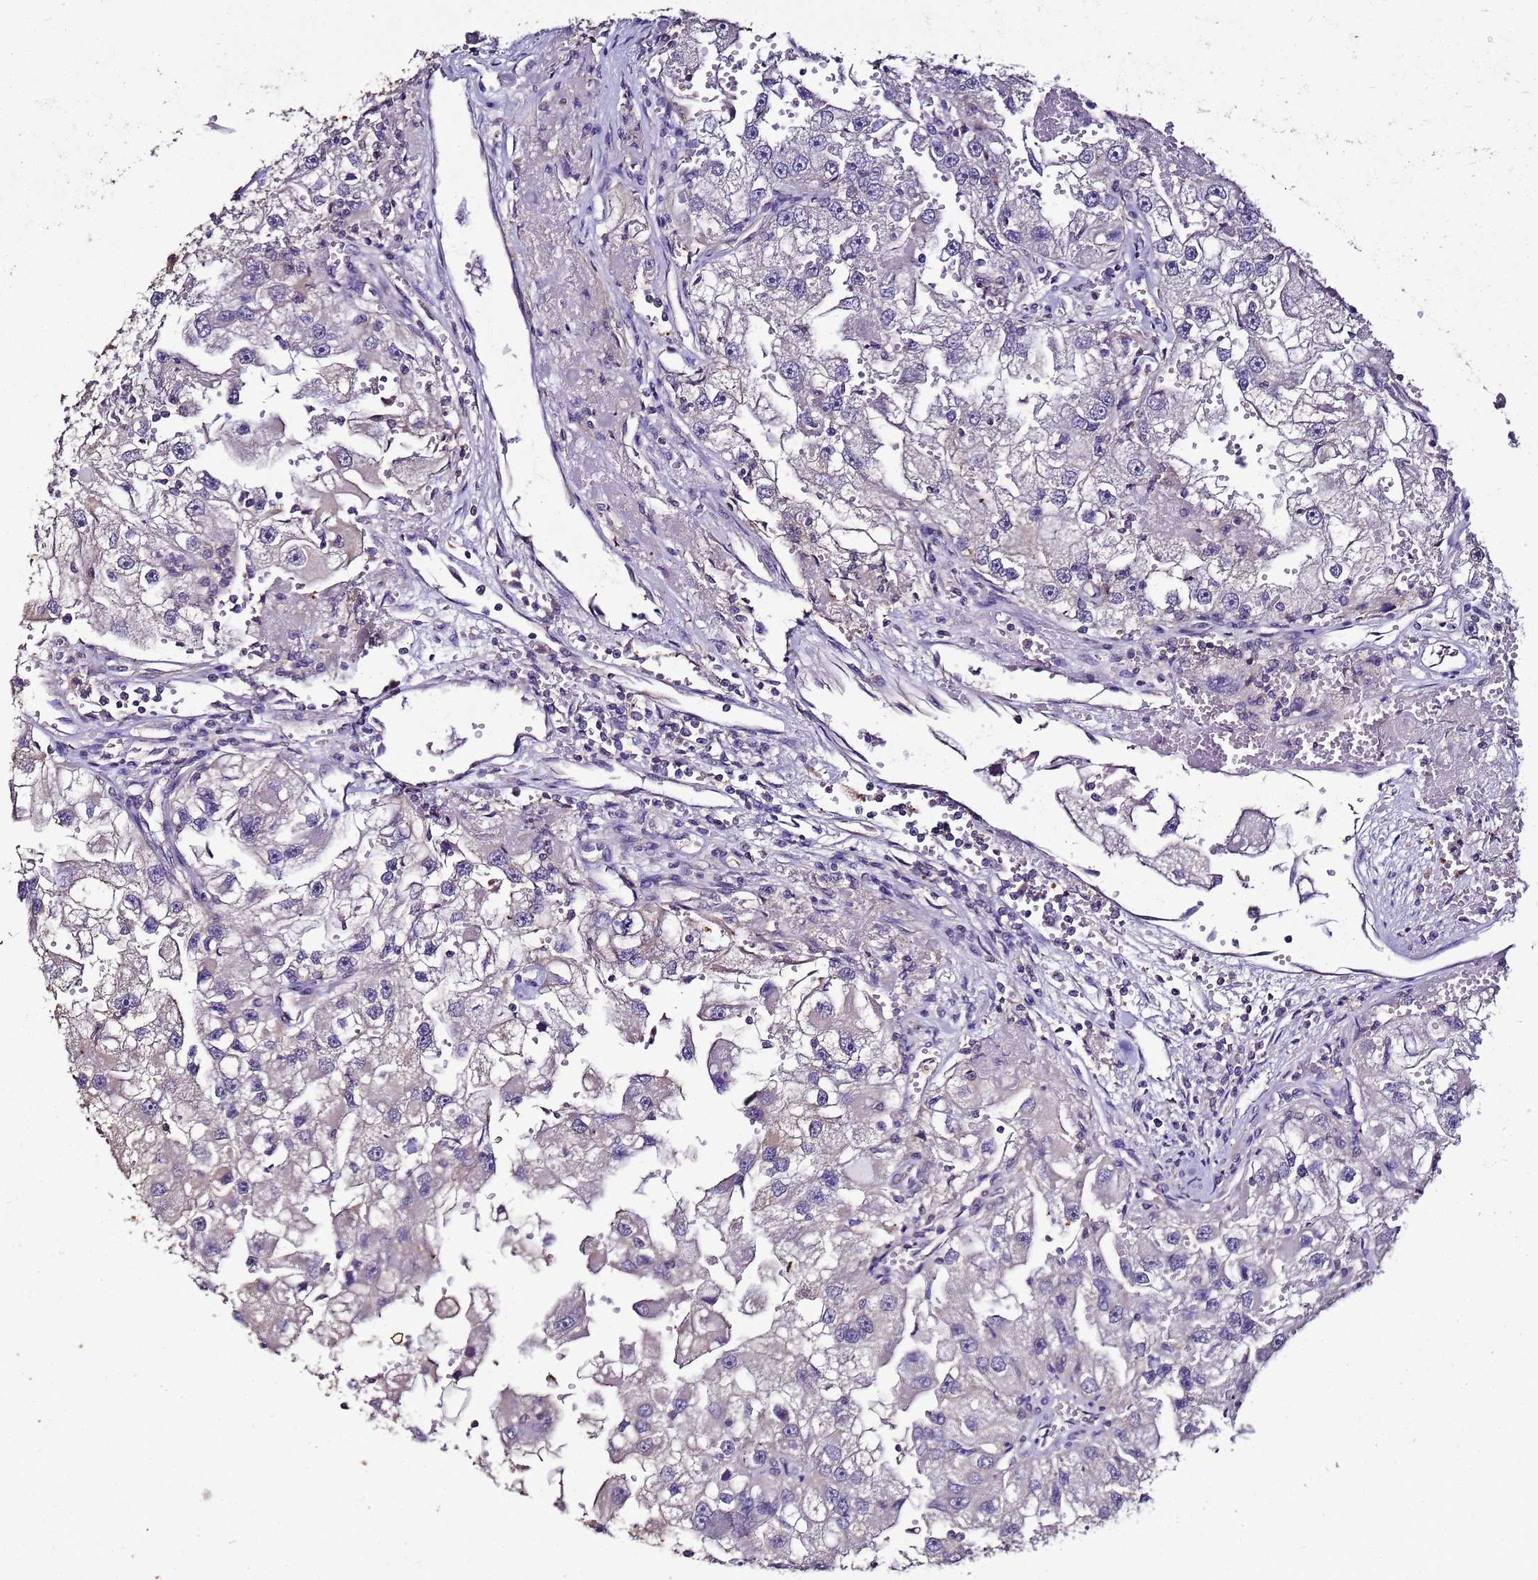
{"staining": {"intensity": "negative", "quantity": "none", "location": "none"}, "tissue": "renal cancer", "cell_type": "Tumor cells", "image_type": "cancer", "snomed": [{"axis": "morphology", "description": "Adenocarcinoma, NOS"}, {"axis": "topography", "description": "Kidney"}], "caption": "Renal adenocarcinoma stained for a protein using immunohistochemistry (IHC) shows no staining tumor cells.", "gene": "ENOPH1", "patient": {"sex": "male", "age": 63}}